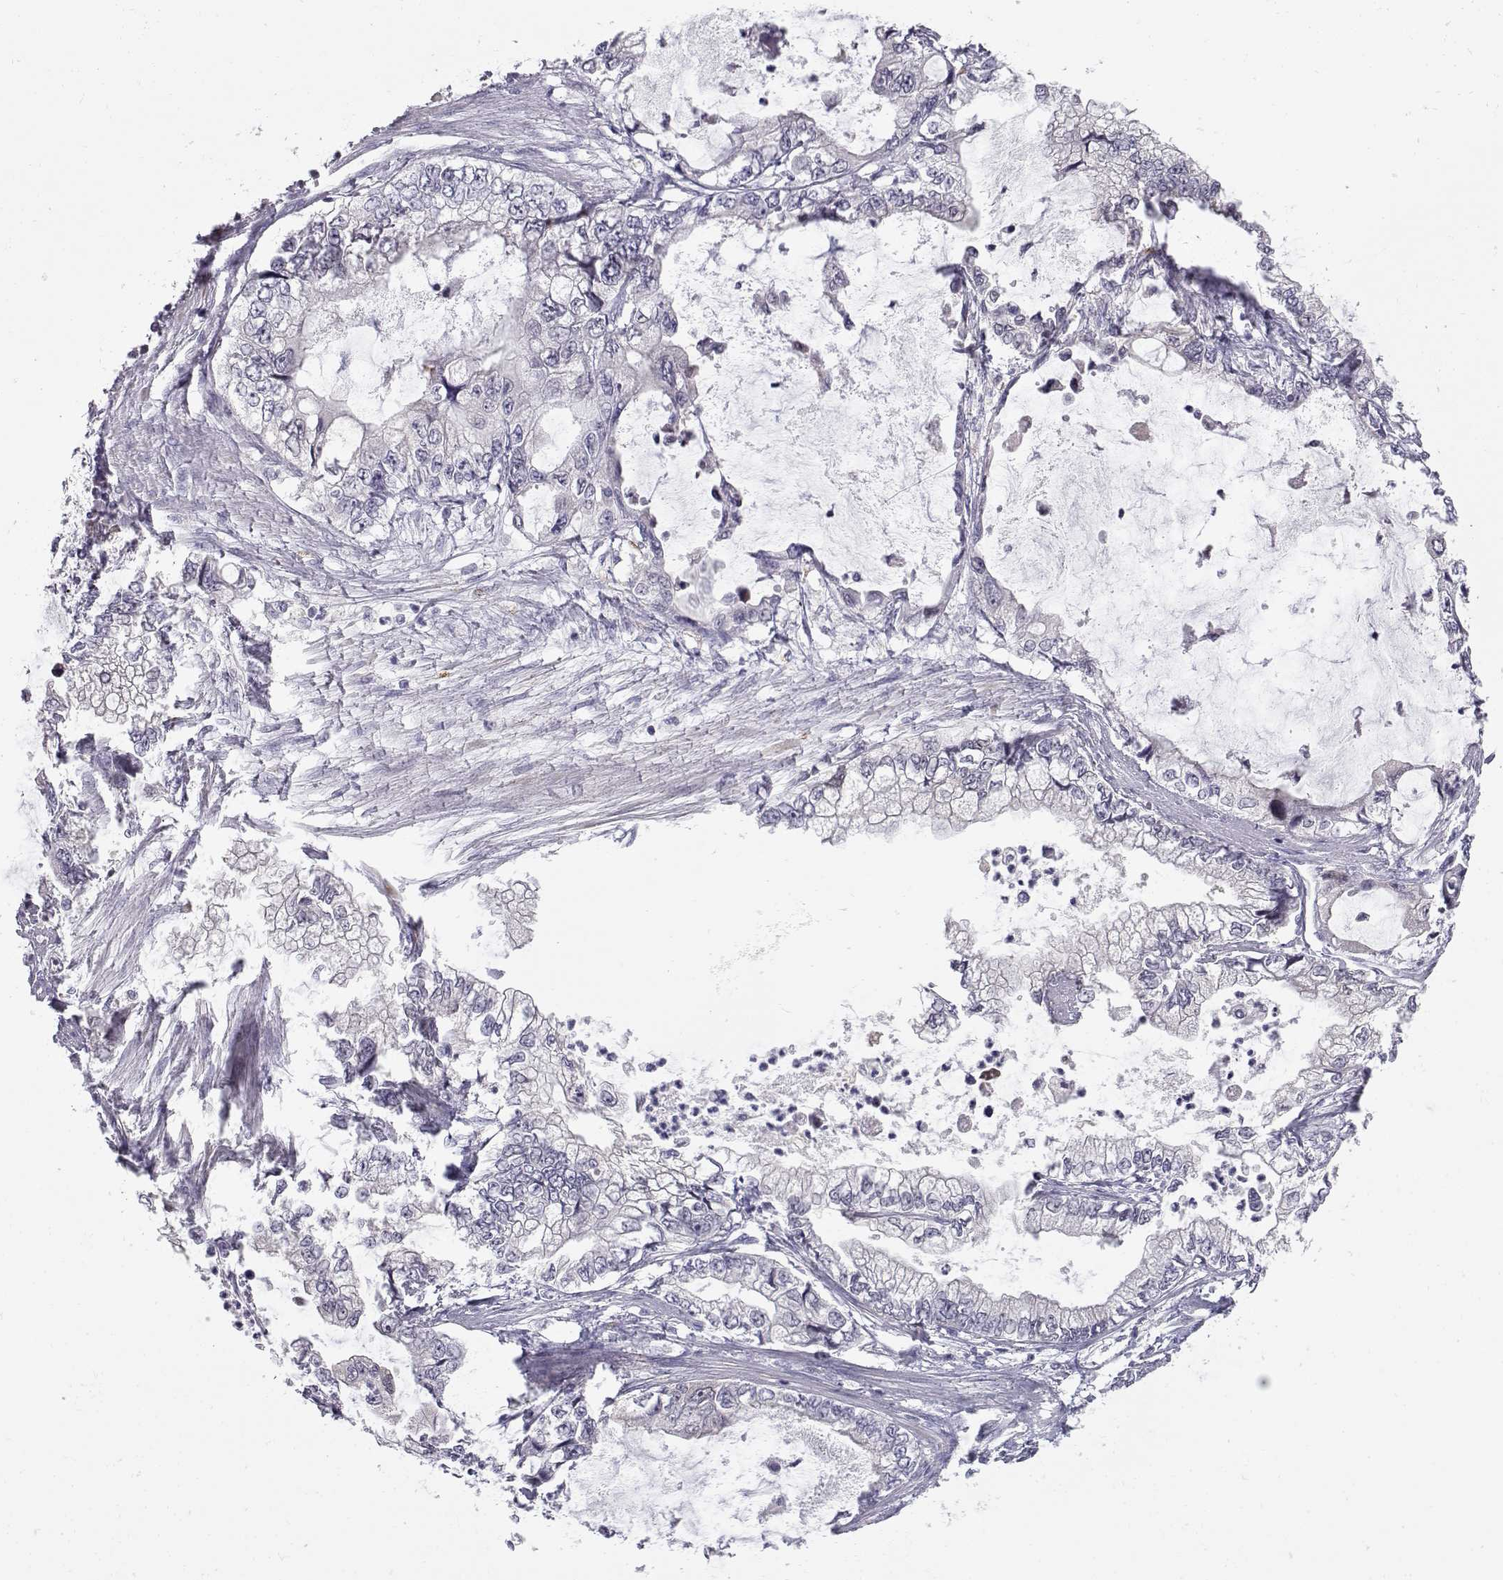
{"staining": {"intensity": "negative", "quantity": "none", "location": "none"}, "tissue": "stomach cancer", "cell_type": "Tumor cells", "image_type": "cancer", "snomed": [{"axis": "morphology", "description": "Adenocarcinoma, NOS"}, {"axis": "topography", "description": "Pancreas"}, {"axis": "topography", "description": "Stomach, upper"}, {"axis": "topography", "description": "Stomach"}], "caption": "Protein analysis of adenocarcinoma (stomach) shows no significant staining in tumor cells.", "gene": "NPVF", "patient": {"sex": "male", "age": 77}}